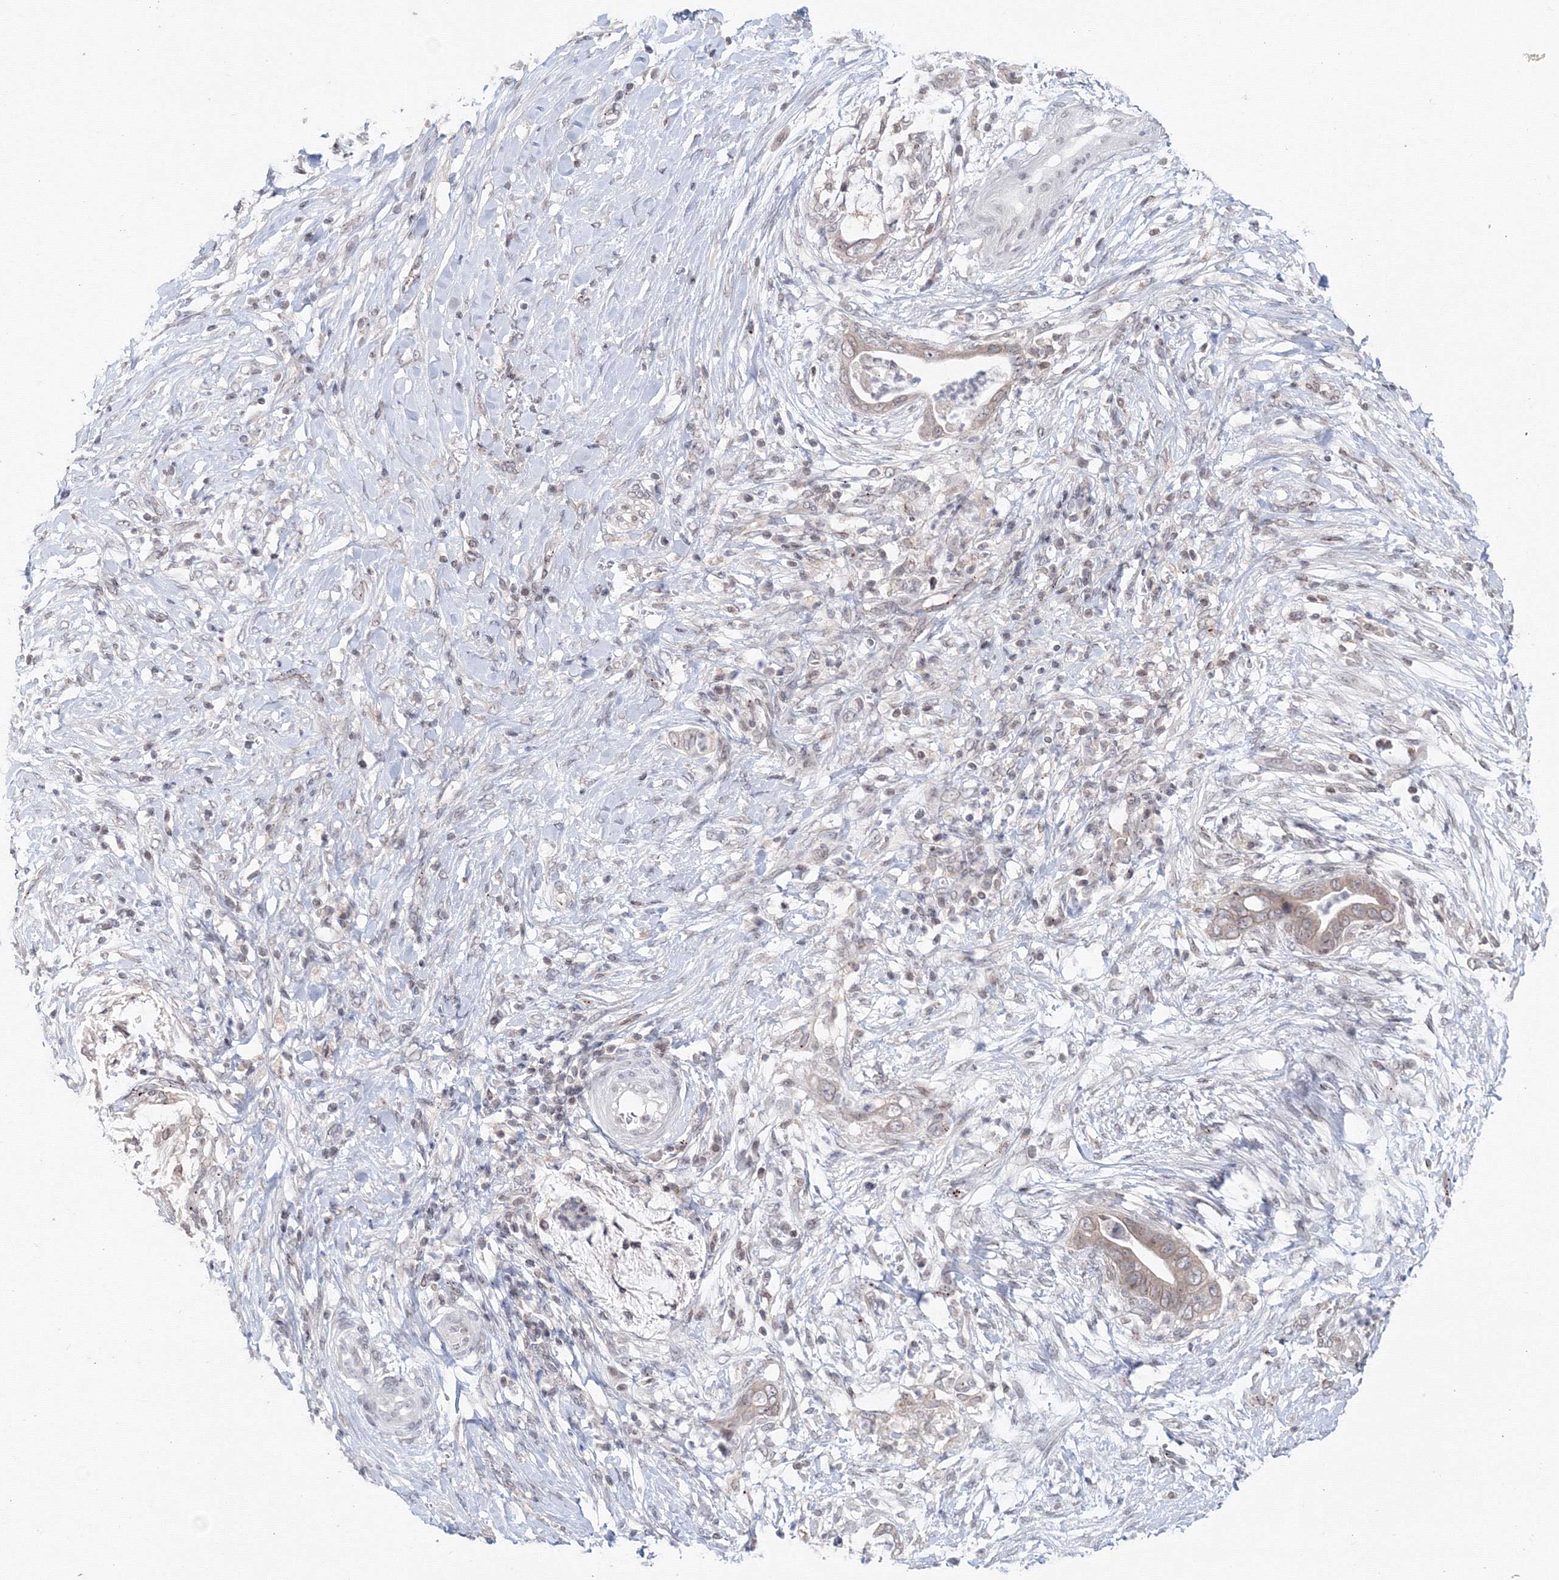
{"staining": {"intensity": "weak", "quantity": "25%-75%", "location": "cytoplasmic/membranous"}, "tissue": "pancreatic cancer", "cell_type": "Tumor cells", "image_type": "cancer", "snomed": [{"axis": "morphology", "description": "Adenocarcinoma, NOS"}, {"axis": "topography", "description": "Pancreas"}], "caption": "IHC of pancreatic cancer displays low levels of weak cytoplasmic/membranous expression in approximately 25%-75% of tumor cells.", "gene": "SLC7A7", "patient": {"sex": "male", "age": 75}}